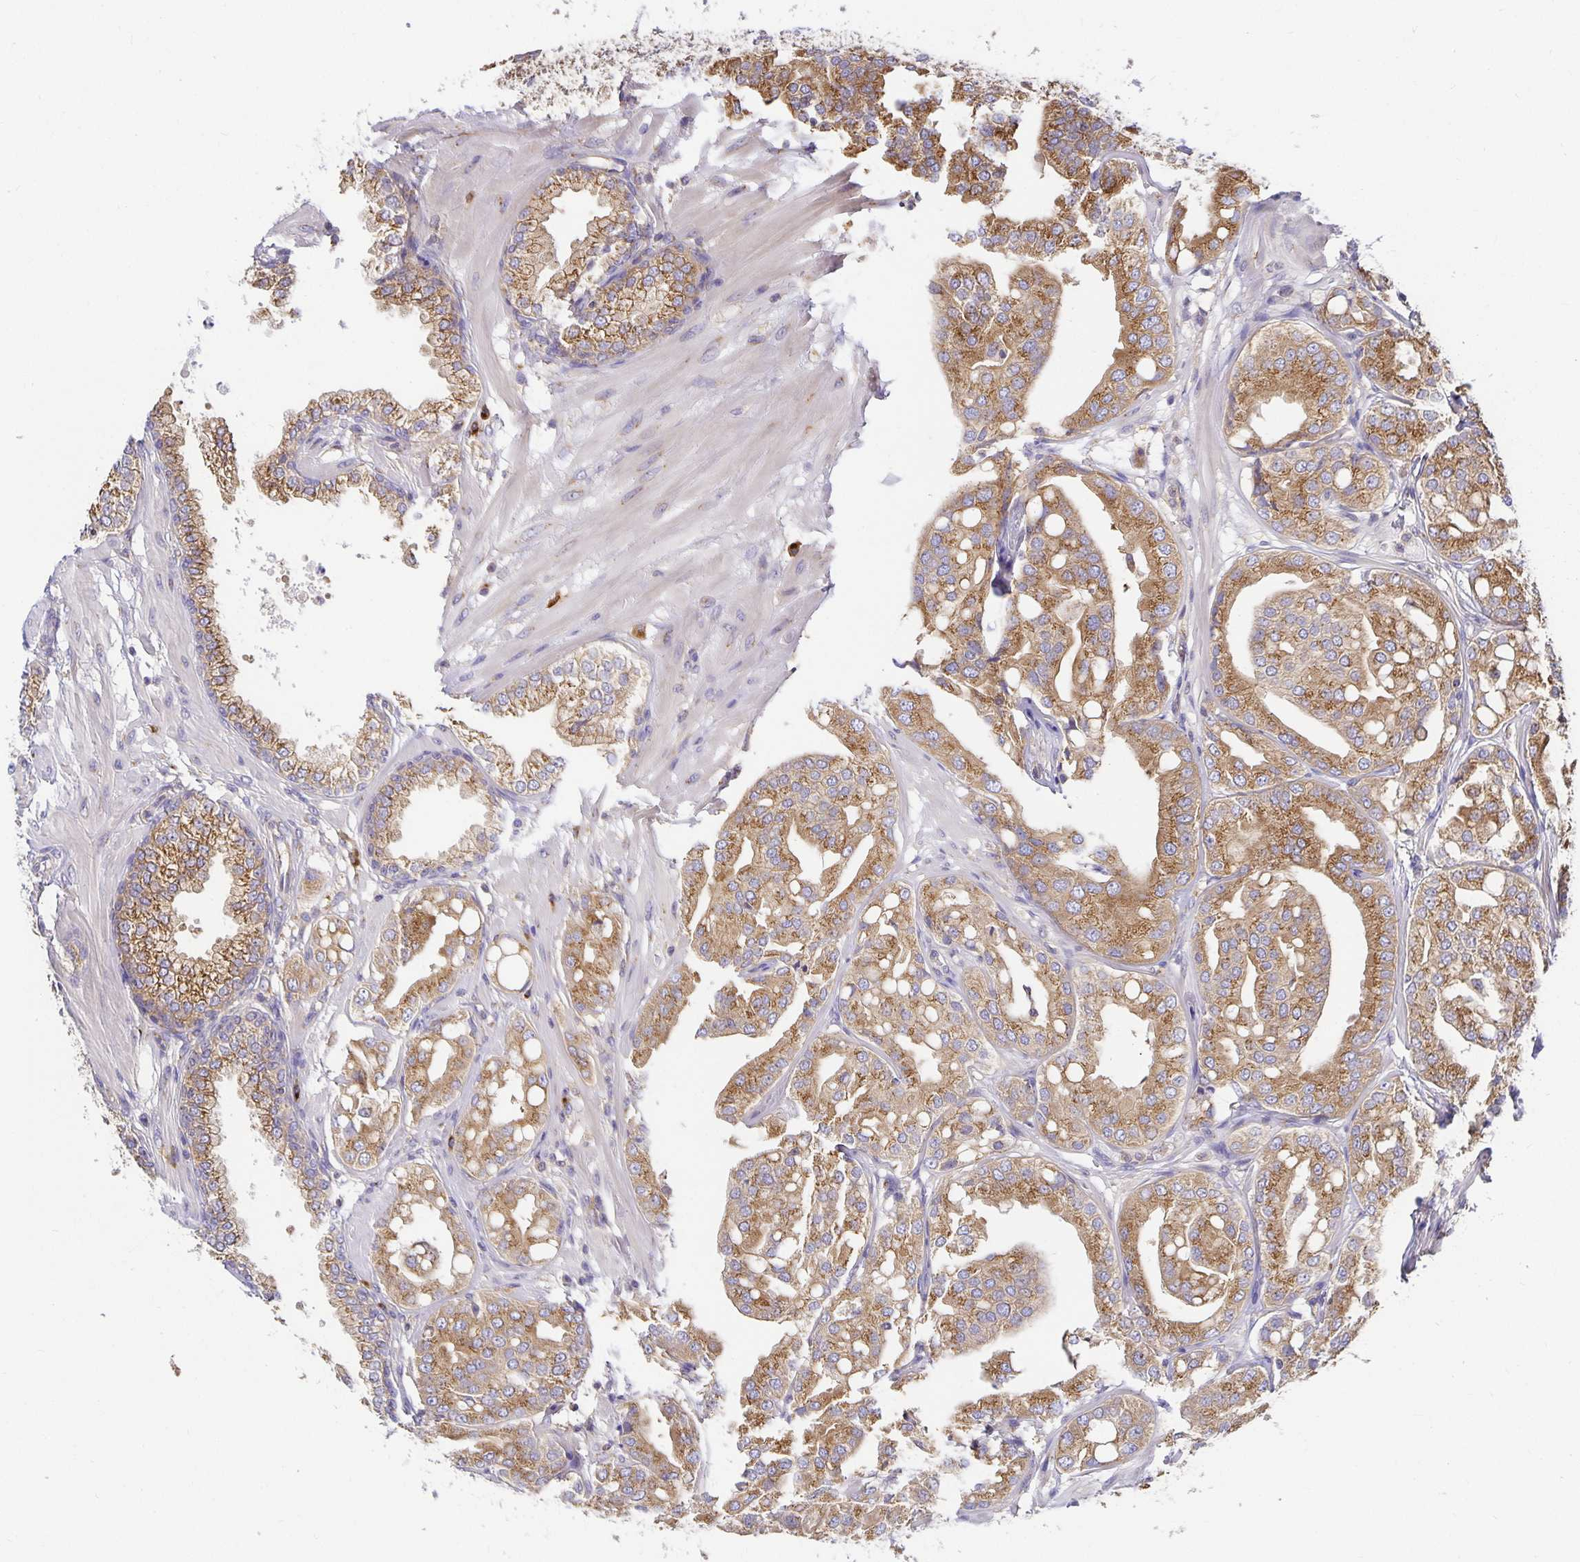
{"staining": {"intensity": "moderate", "quantity": ">75%", "location": "cytoplasmic/membranous"}, "tissue": "renal cancer", "cell_type": "Tumor cells", "image_type": "cancer", "snomed": [{"axis": "morphology", "description": "Adenocarcinoma, NOS"}, {"axis": "topography", "description": "Urinary bladder"}], "caption": "Tumor cells exhibit medium levels of moderate cytoplasmic/membranous positivity in about >75% of cells in renal cancer (adenocarcinoma).", "gene": "USO1", "patient": {"sex": "male", "age": 61}}